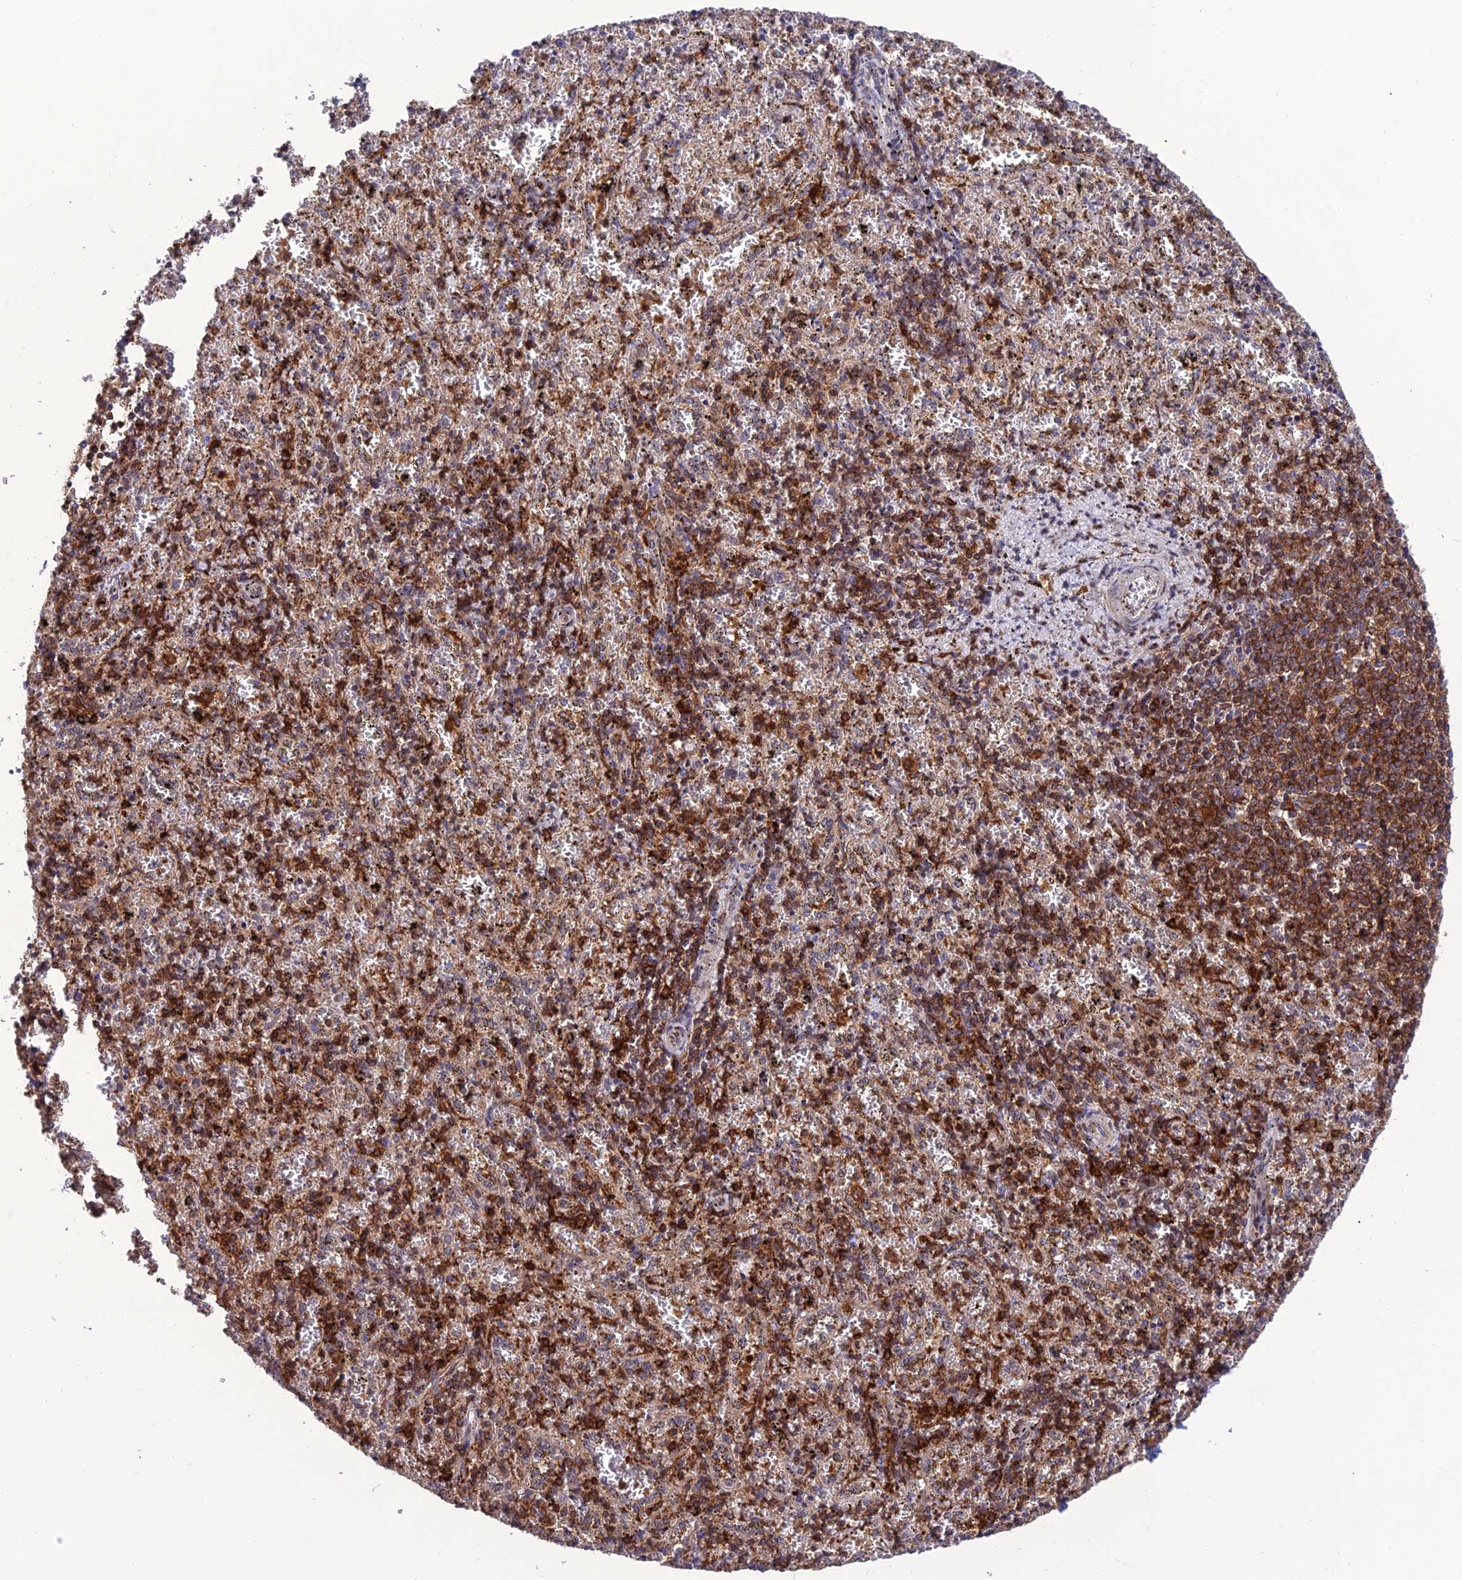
{"staining": {"intensity": "moderate", "quantity": "25%-75%", "location": "cytoplasmic/membranous"}, "tissue": "spleen", "cell_type": "Cells in red pulp", "image_type": "normal", "snomed": [{"axis": "morphology", "description": "Normal tissue, NOS"}, {"axis": "topography", "description": "Spleen"}], "caption": "Immunohistochemical staining of unremarkable human spleen displays moderate cytoplasmic/membranous protein expression in approximately 25%-75% of cells in red pulp.", "gene": "FAM76A", "patient": {"sex": "male", "age": 11}}